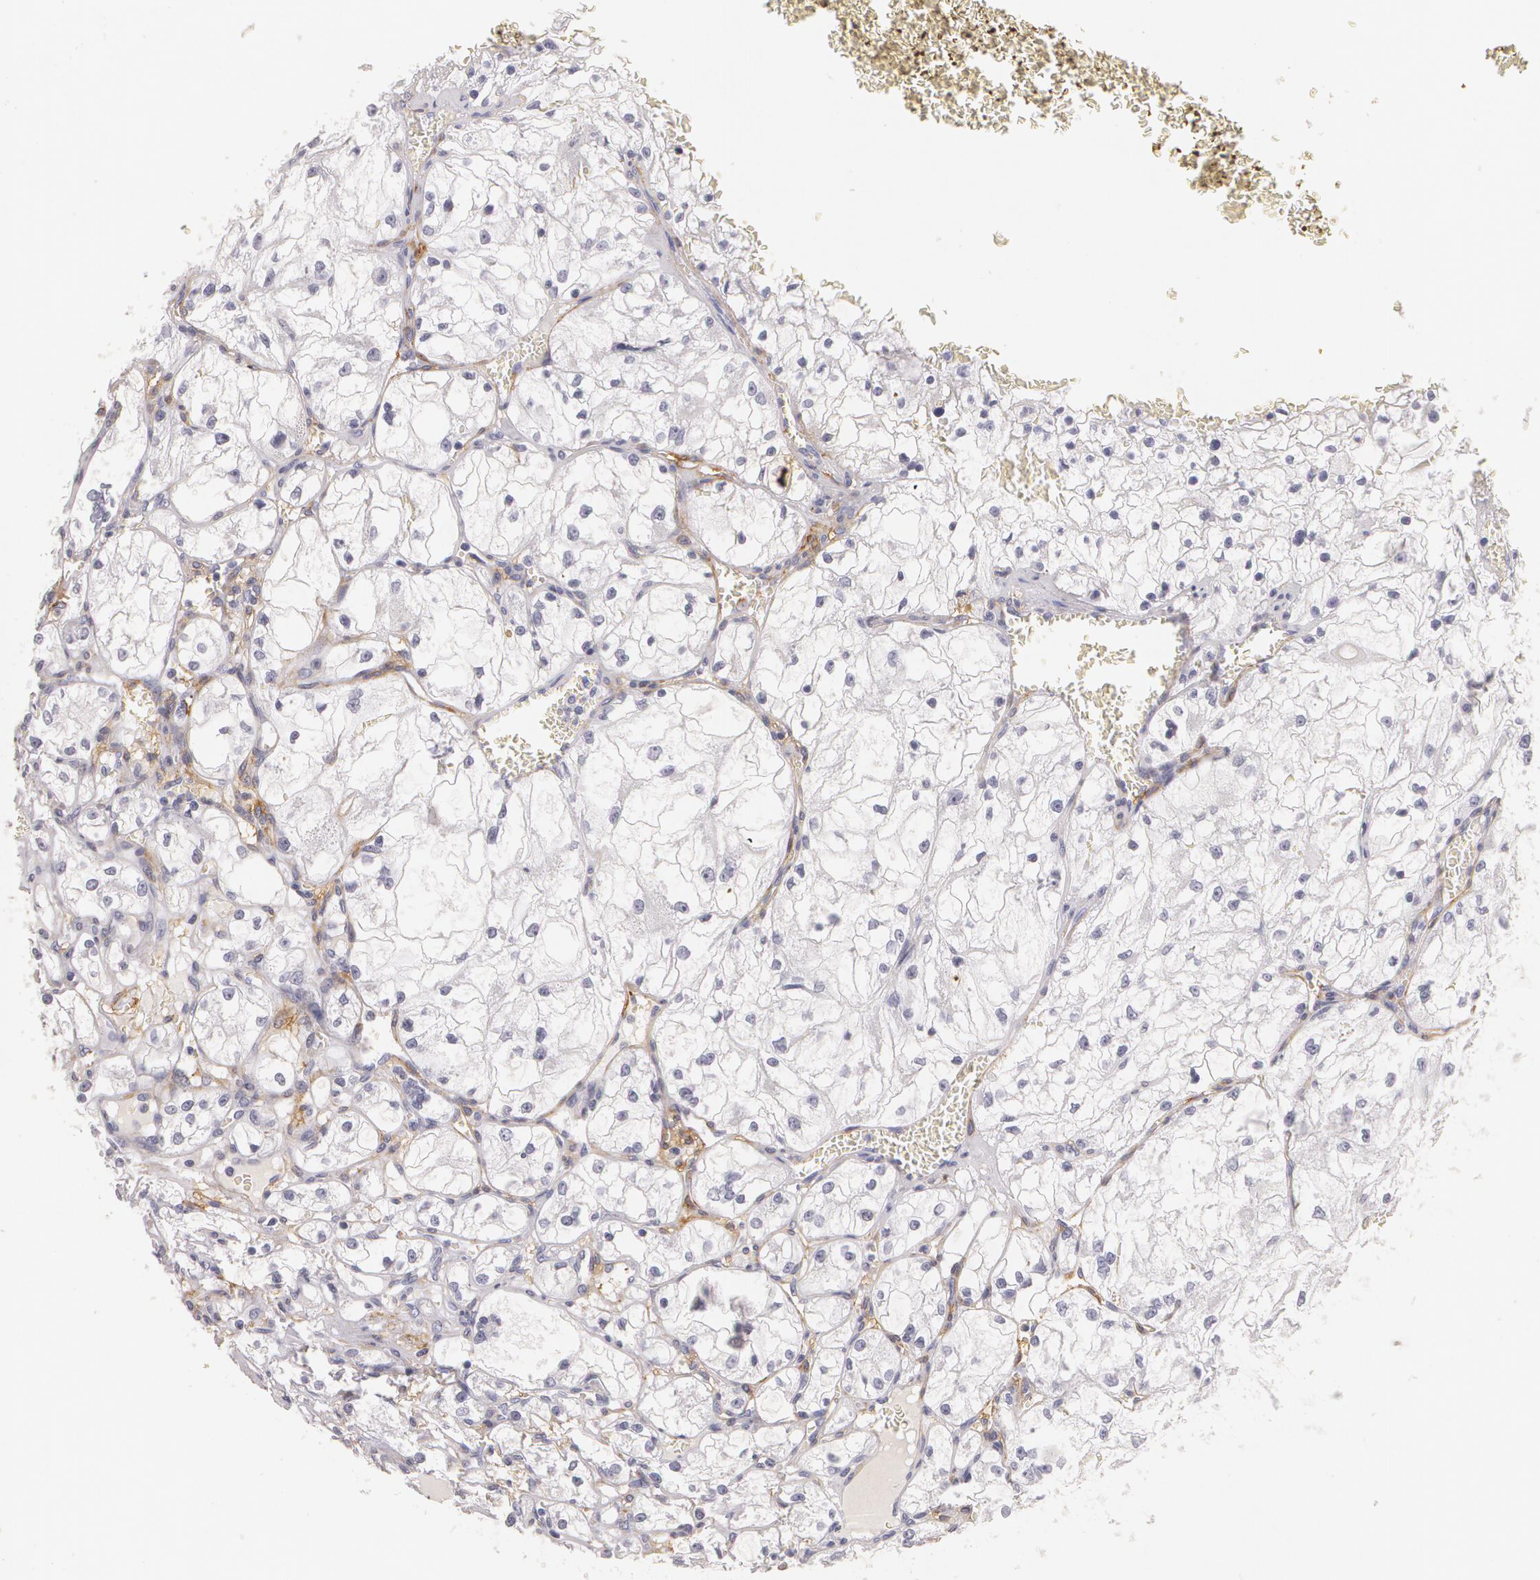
{"staining": {"intensity": "weak", "quantity": "<25%", "location": "cytoplasmic/membranous"}, "tissue": "renal cancer", "cell_type": "Tumor cells", "image_type": "cancer", "snomed": [{"axis": "morphology", "description": "Adenocarcinoma, NOS"}, {"axis": "topography", "description": "Kidney"}], "caption": "The photomicrograph demonstrates no staining of tumor cells in adenocarcinoma (renal).", "gene": "NGFR", "patient": {"sex": "male", "age": 61}}